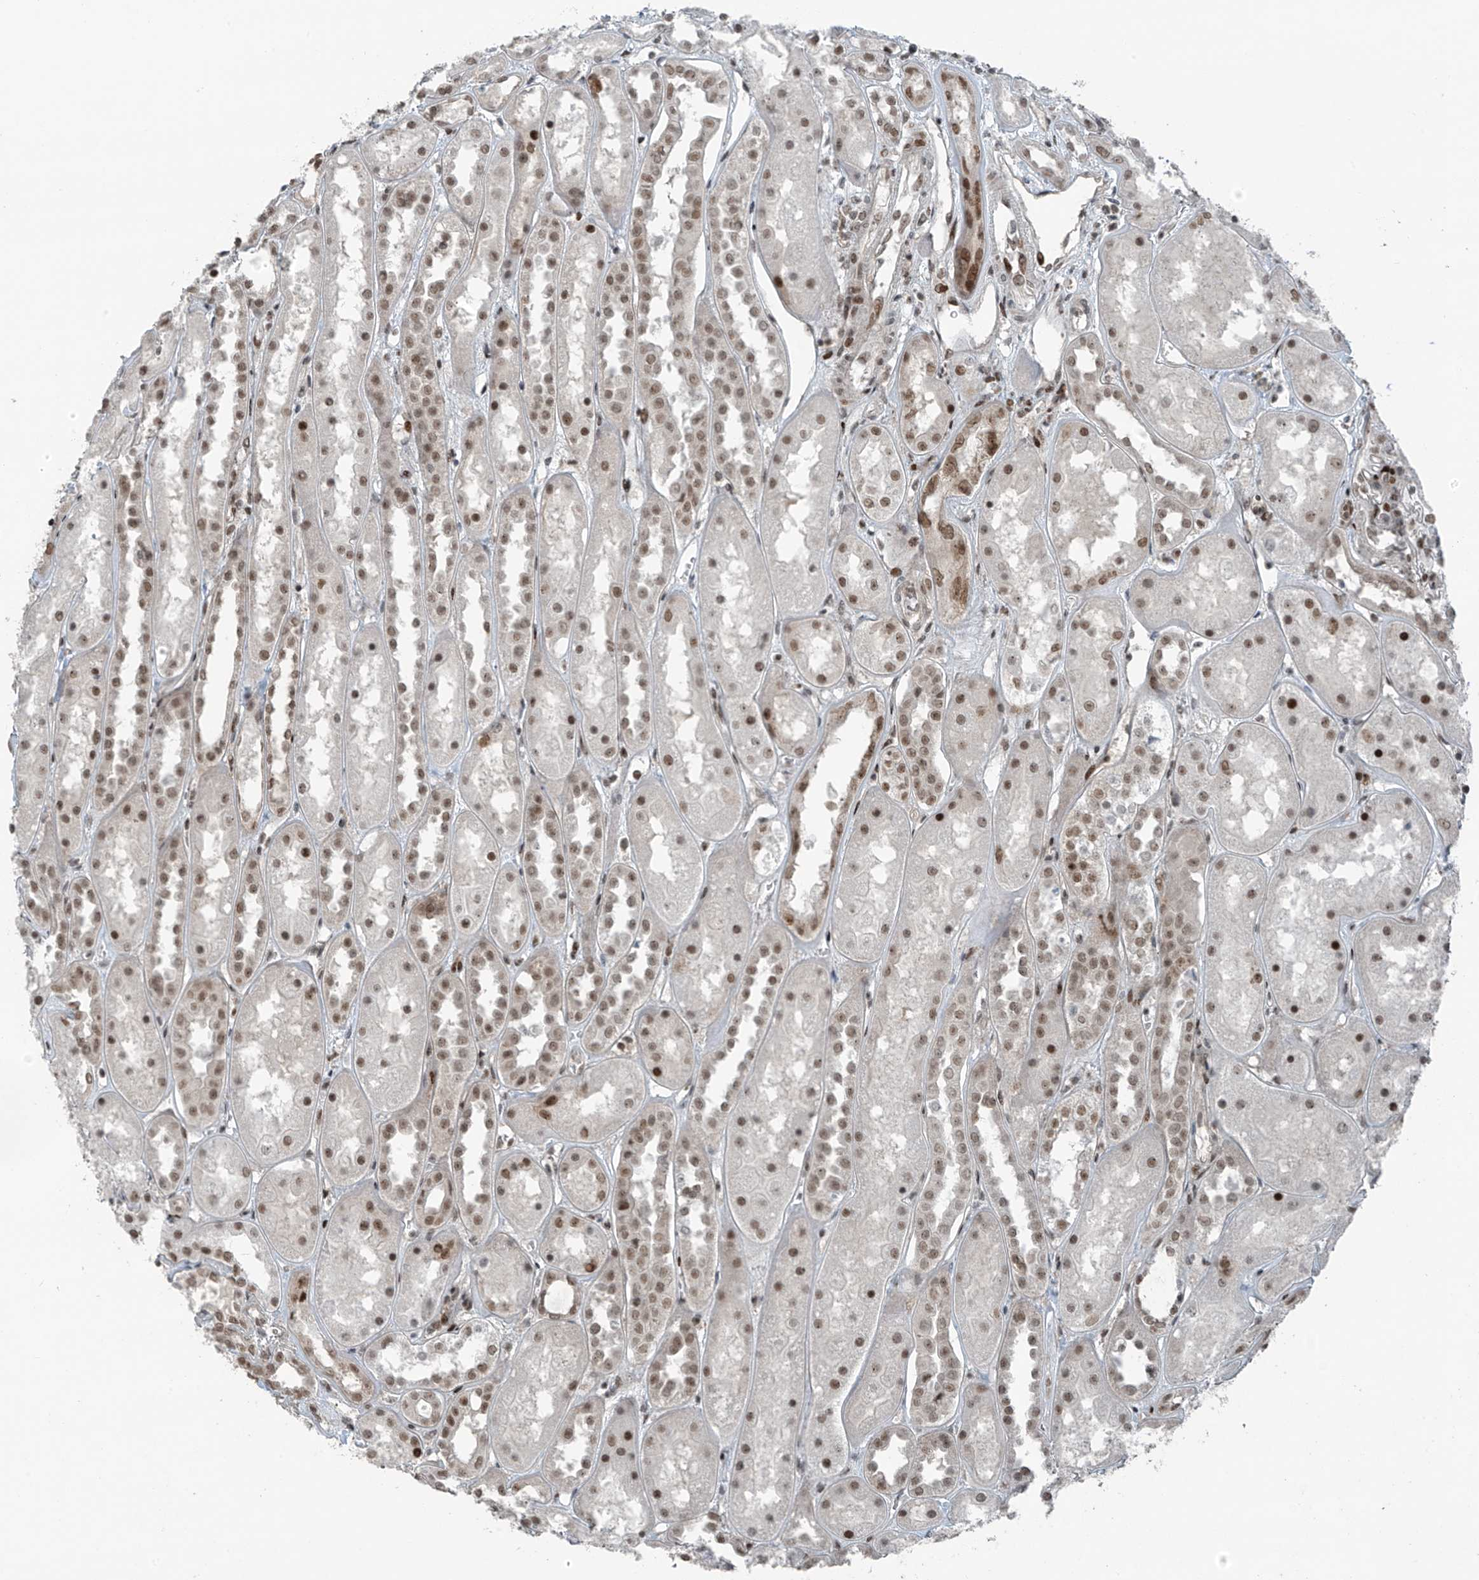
{"staining": {"intensity": "strong", "quantity": ">75%", "location": "nuclear"}, "tissue": "kidney", "cell_type": "Cells in glomeruli", "image_type": "normal", "snomed": [{"axis": "morphology", "description": "Normal tissue, NOS"}, {"axis": "topography", "description": "Kidney"}], "caption": "Immunohistochemistry (IHC) of normal human kidney reveals high levels of strong nuclear staining in about >75% of cells in glomeruli.", "gene": "PCNP", "patient": {"sex": "male", "age": 70}}